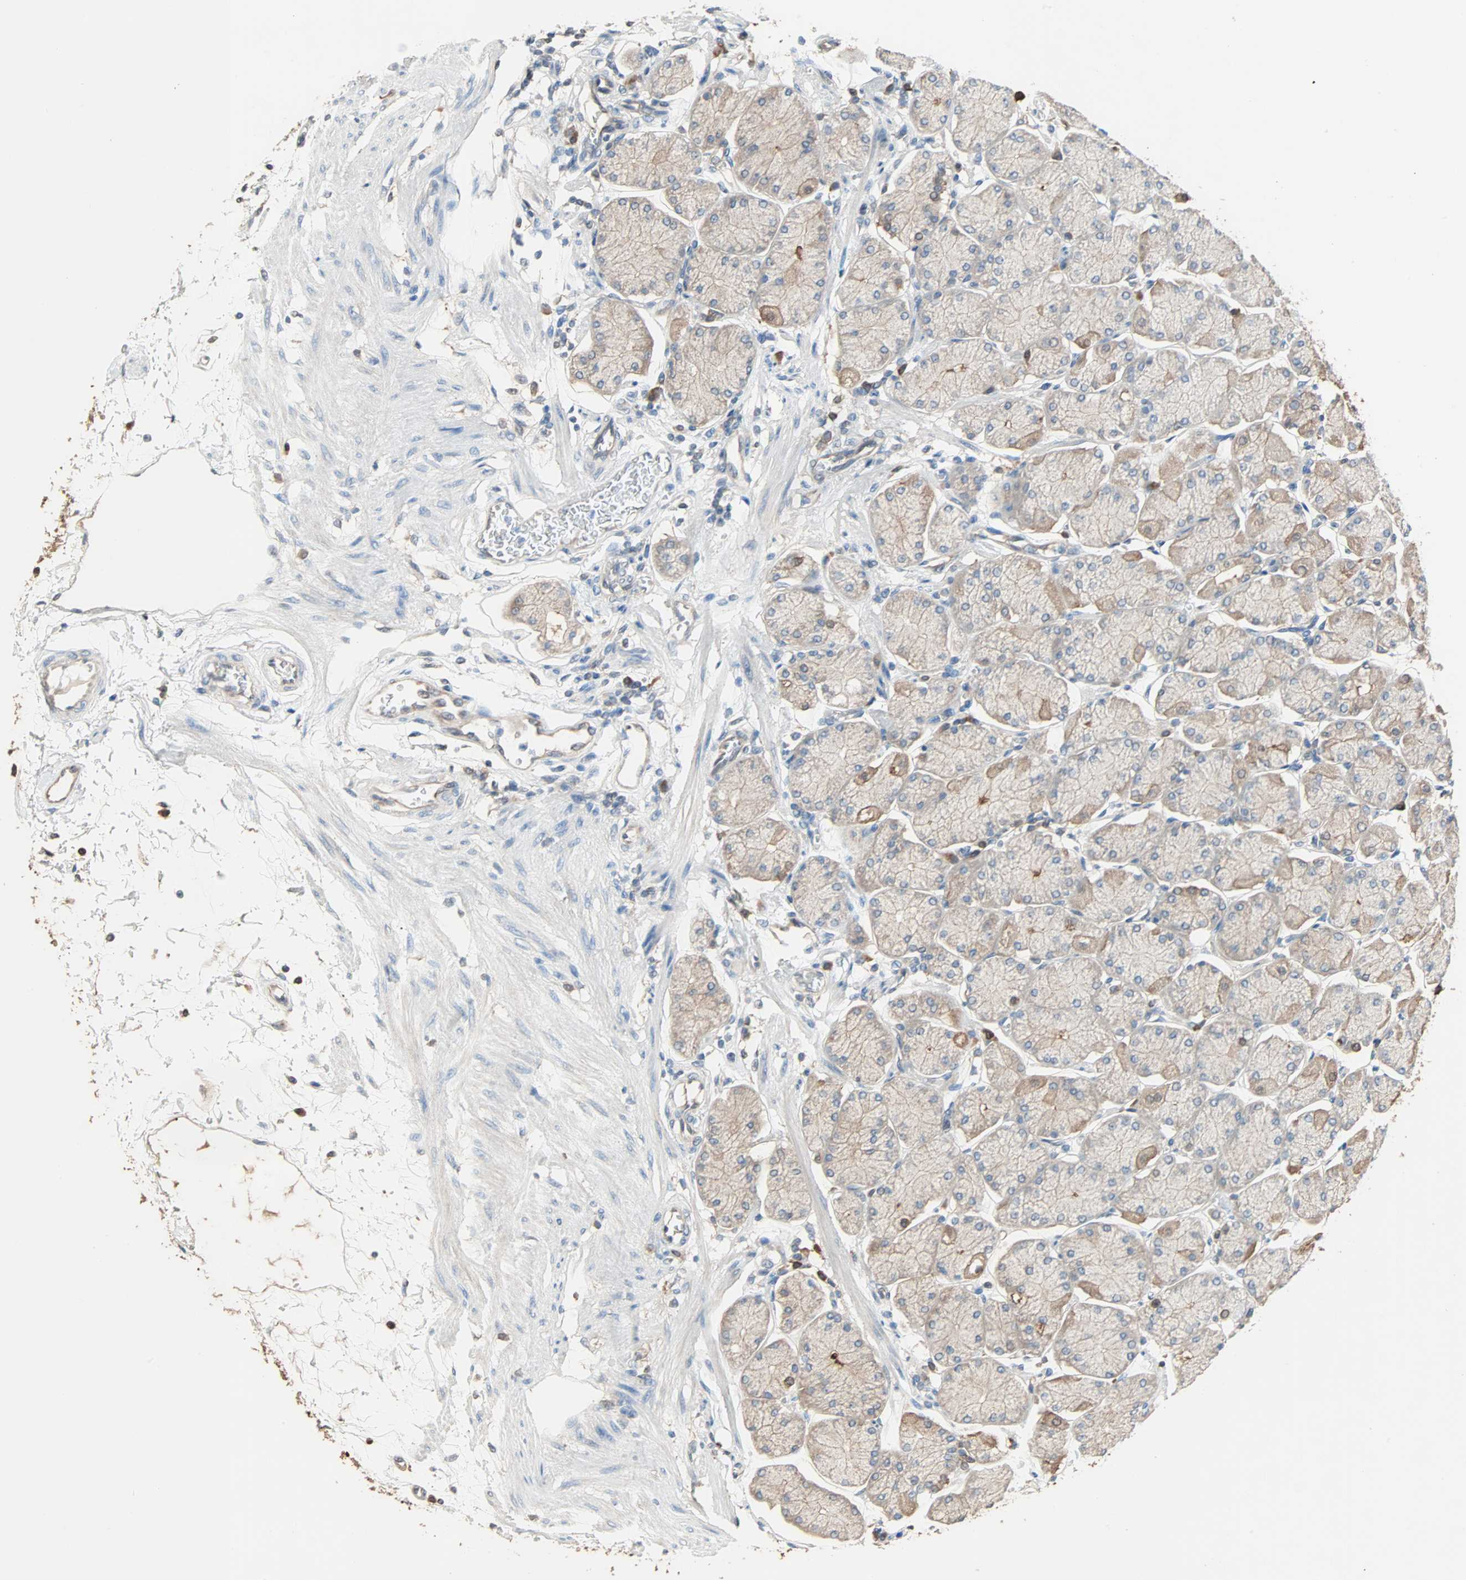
{"staining": {"intensity": "moderate", "quantity": ">75%", "location": "cytoplasmic/membranous"}, "tissue": "stomach", "cell_type": "Glandular cells", "image_type": "normal", "snomed": [{"axis": "morphology", "description": "Normal tissue, NOS"}, {"axis": "topography", "description": "Stomach, upper"}, {"axis": "topography", "description": "Stomach"}], "caption": "High-power microscopy captured an IHC photomicrograph of normal stomach, revealing moderate cytoplasmic/membranous positivity in about >75% of glandular cells.", "gene": "PRDX1", "patient": {"sex": "male", "age": 76}}